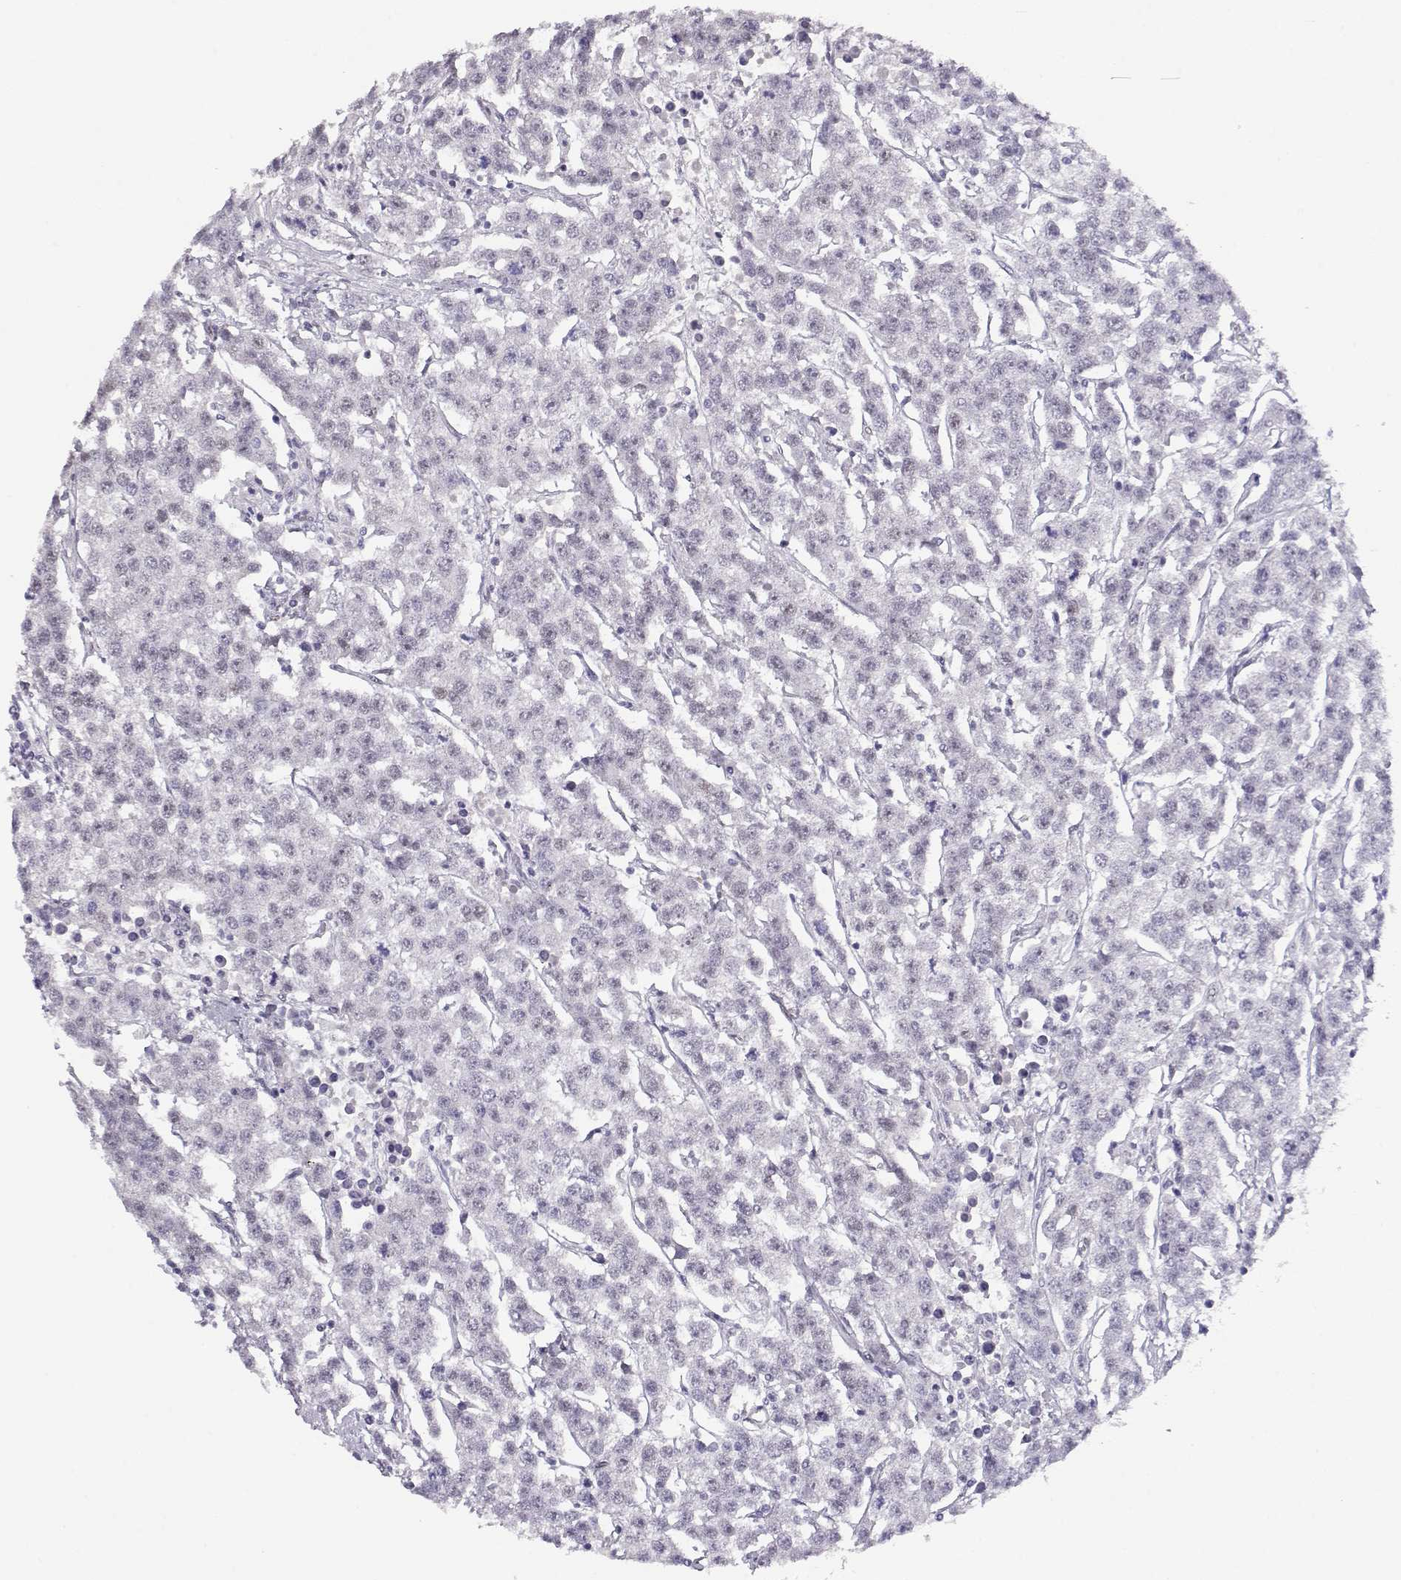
{"staining": {"intensity": "negative", "quantity": "none", "location": "none"}, "tissue": "testis cancer", "cell_type": "Tumor cells", "image_type": "cancer", "snomed": [{"axis": "morphology", "description": "Seminoma, NOS"}, {"axis": "topography", "description": "Testis"}], "caption": "The IHC photomicrograph has no significant positivity in tumor cells of seminoma (testis) tissue.", "gene": "POLI", "patient": {"sex": "male", "age": 59}}